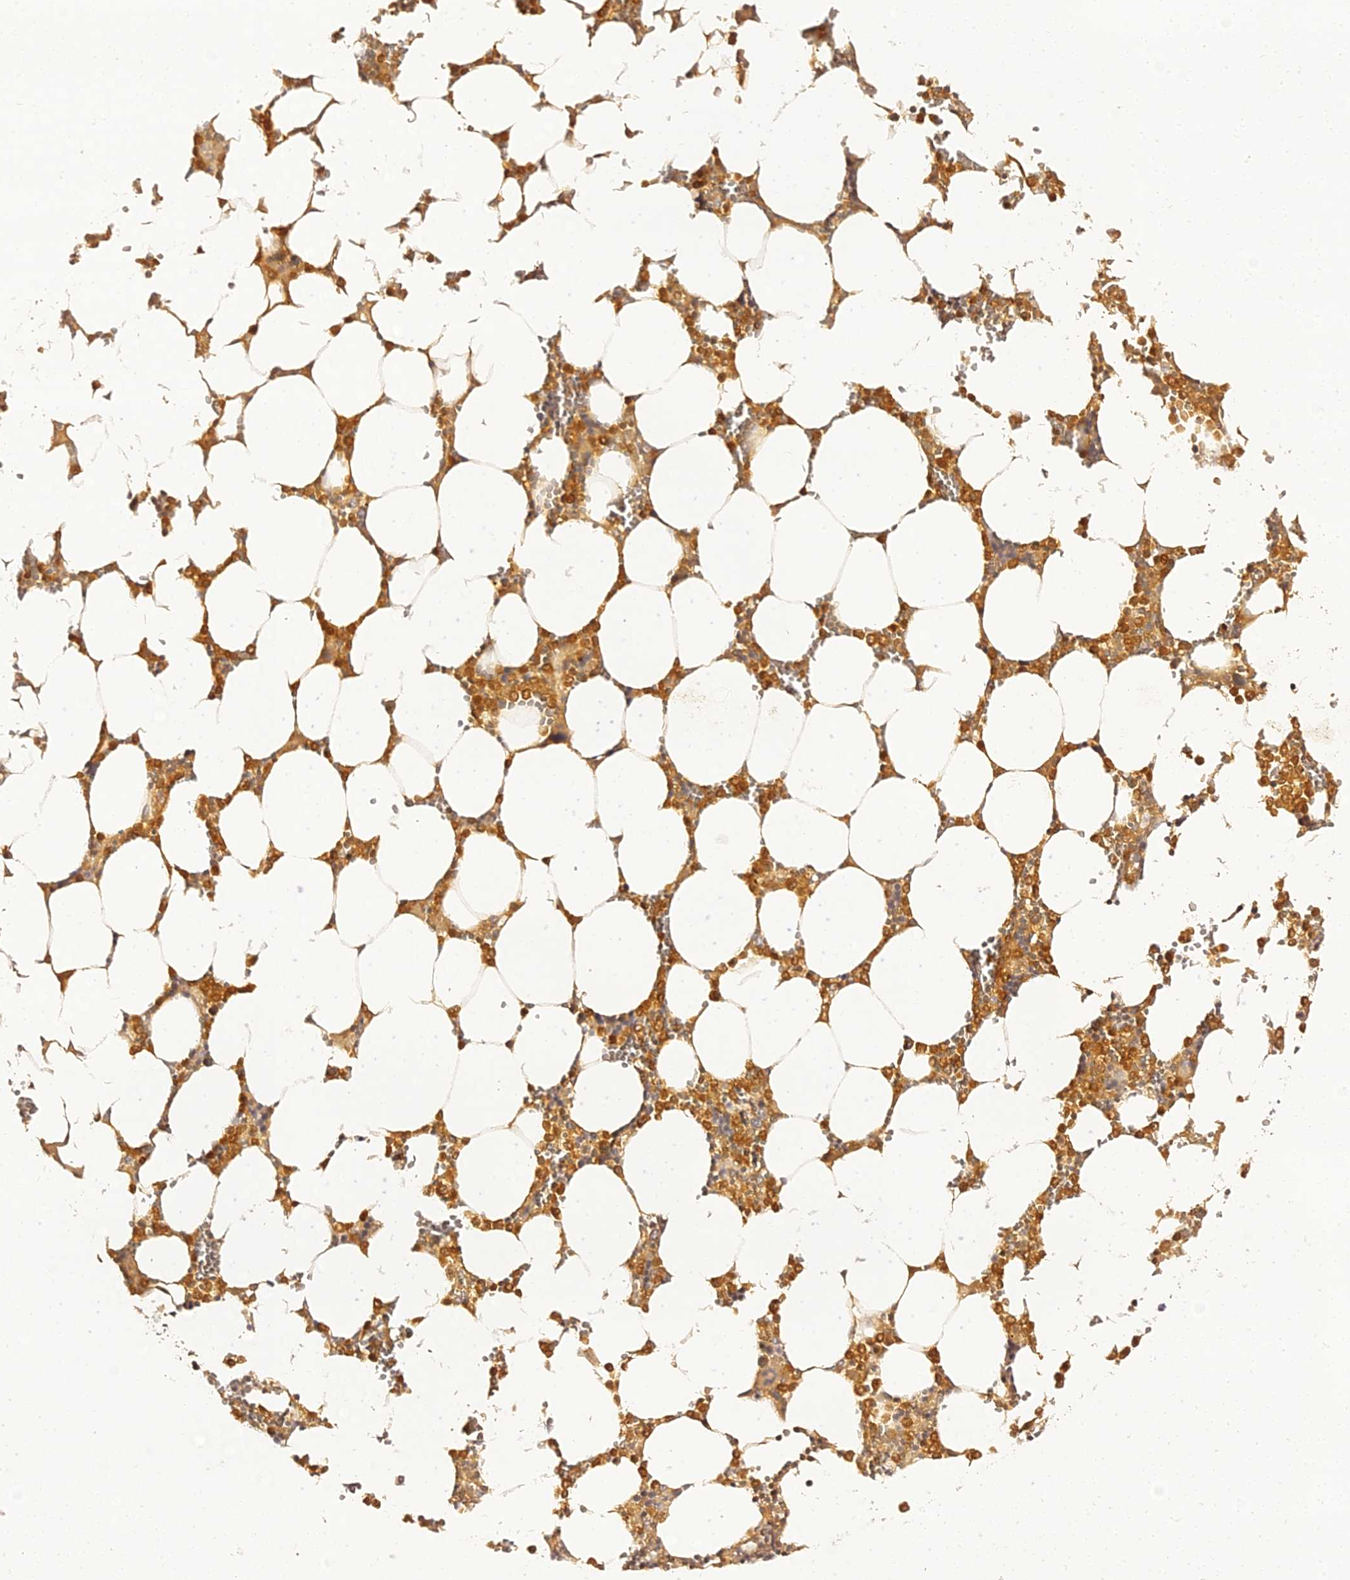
{"staining": {"intensity": "moderate", "quantity": "25%-75%", "location": "cytoplasmic/membranous"}, "tissue": "bone marrow", "cell_type": "Hematopoietic cells", "image_type": "normal", "snomed": [{"axis": "morphology", "description": "Normal tissue, NOS"}, {"axis": "topography", "description": "Bone marrow"}], "caption": "DAB (3,3'-diaminobenzidine) immunohistochemical staining of unremarkable bone marrow exhibits moderate cytoplasmic/membranous protein expression in approximately 25%-75% of hematopoietic cells.", "gene": "IL4I1", "patient": {"sex": "male", "age": 64}}